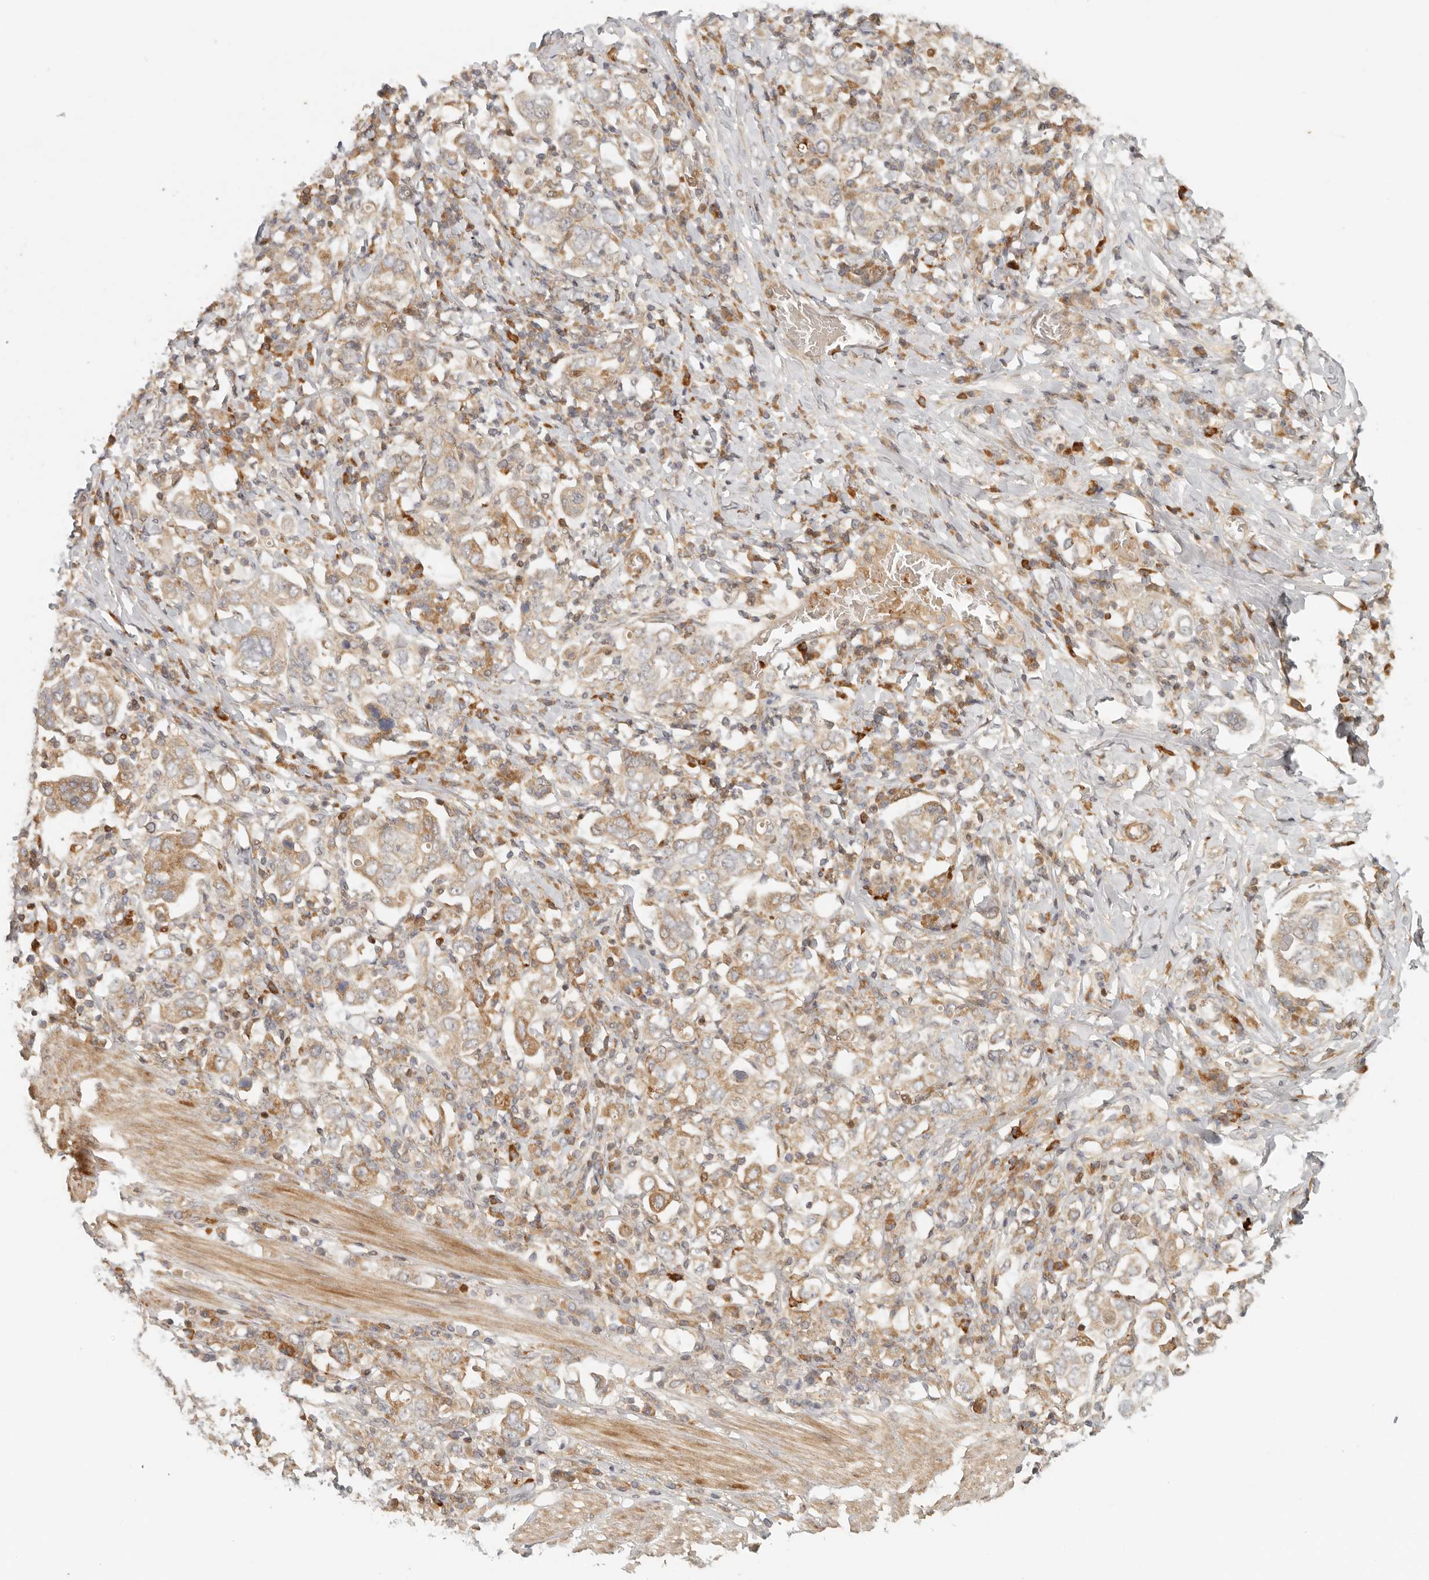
{"staining": {"intensity": "moderate", "quantity": ">75%", "location": "cytoplasmic/membranous"}, "tissue": "stomach cancer", "cell_type": "Tumor cells", "image_type": "cancer", "snomed": [{"axis": "morphology", "description": "Adenocarcinoma, NOS"}, {"axis": "topography", "description": "Stomach, upper"}], "caption": "A micrograph showing moderate cytoplasmic/membranous expression in about >75% of tumor cells in adenocarcinoma (stomach), as visualized by brown immunohistochemical staining.", "gene": "AHDC1", "patient": {"sex": "male", "age": 62}}